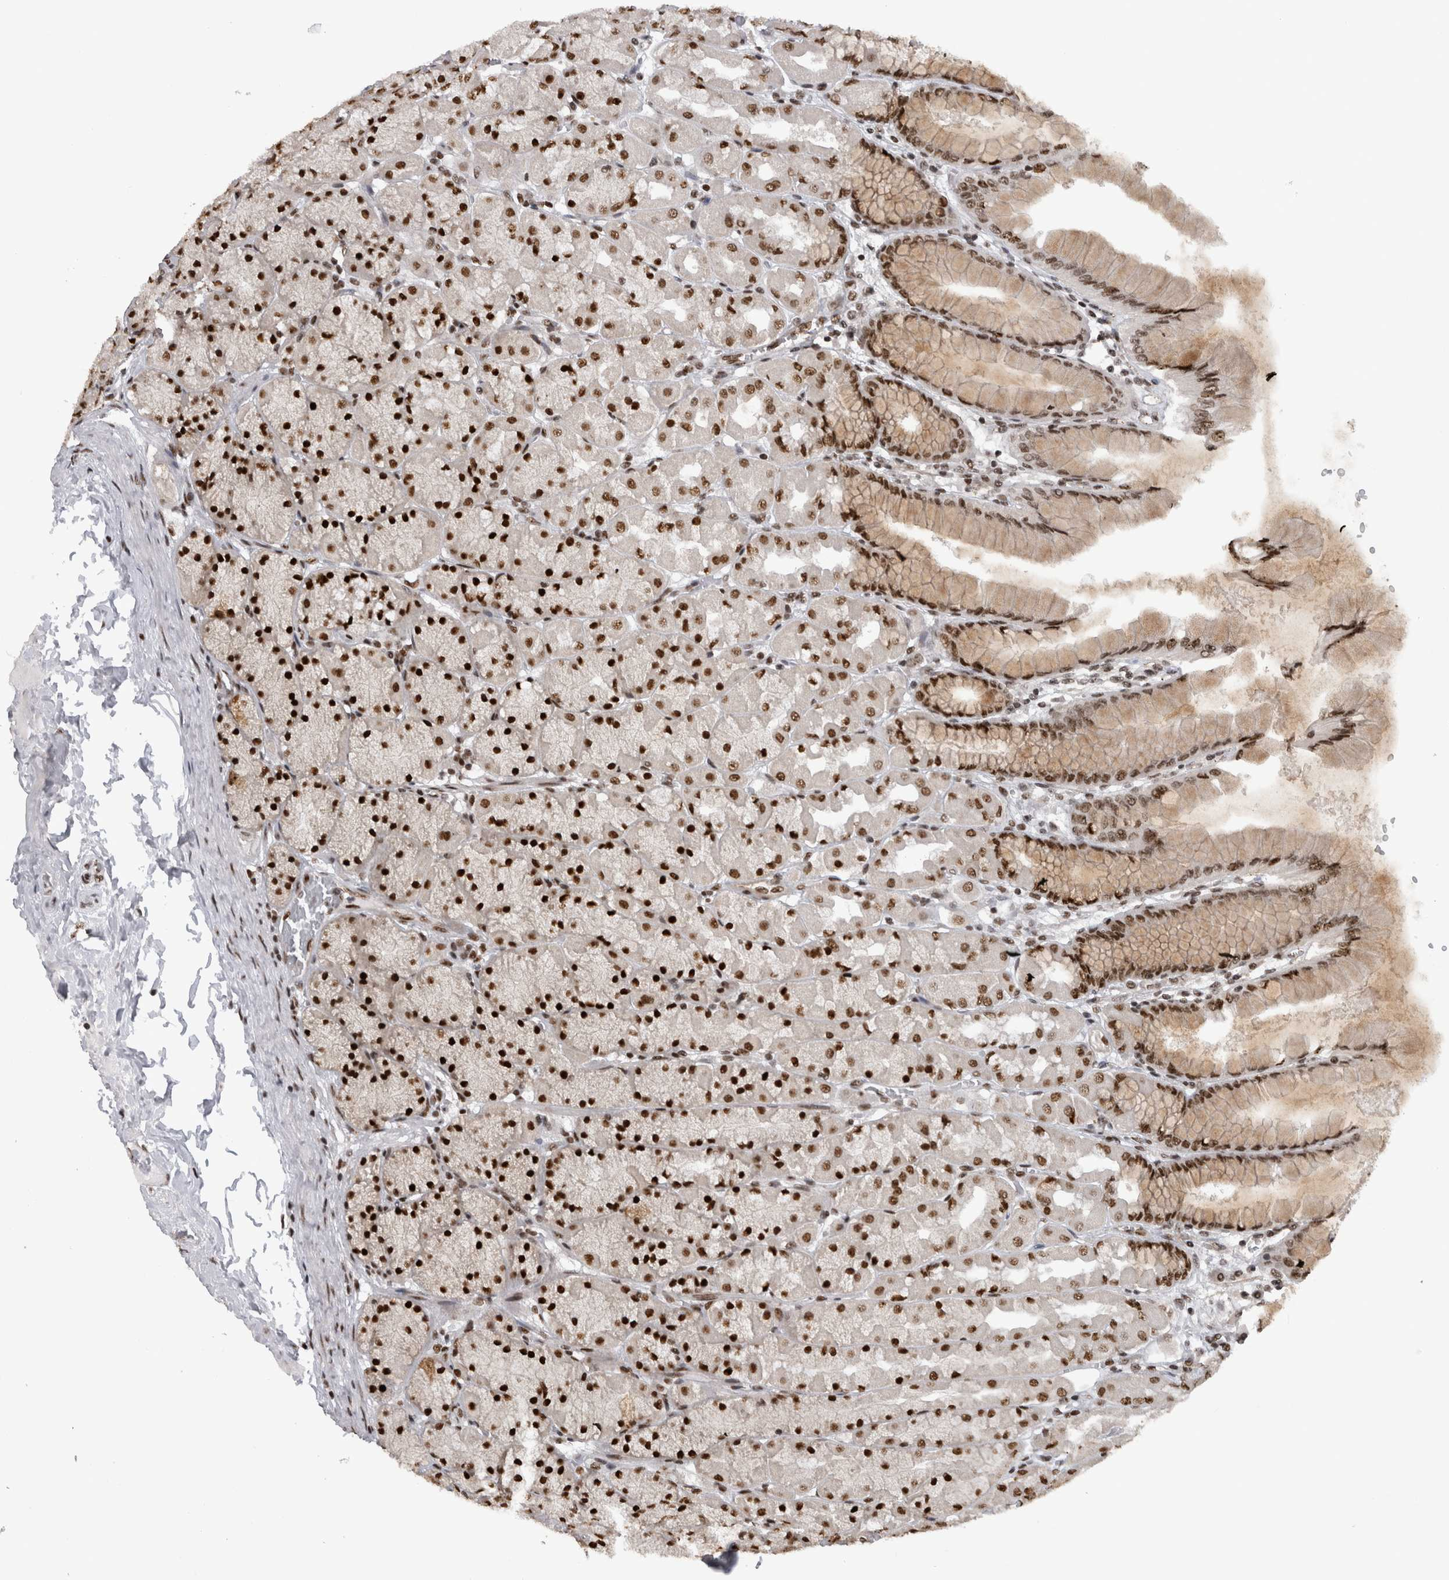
{"staining": {"intensity": "strong", "quantity": ">75%", "location": "nuclear"}, "tissue": "stomach", "cell_type": "Glandular cells", "image_type": "normal", "snomed": [{"axis": "morphology", "description": "Normal tissue, NOS"}, {"axis": "topography", "description": "Stomach, upper"}], "caption": "Strong nuclear positivity for a protein is identified in about >75% of glandular cells of normal stomach using immunohistochemistry.", "gene": "ZSCAN2", "patient": {"sex": "female", "age": 56}}